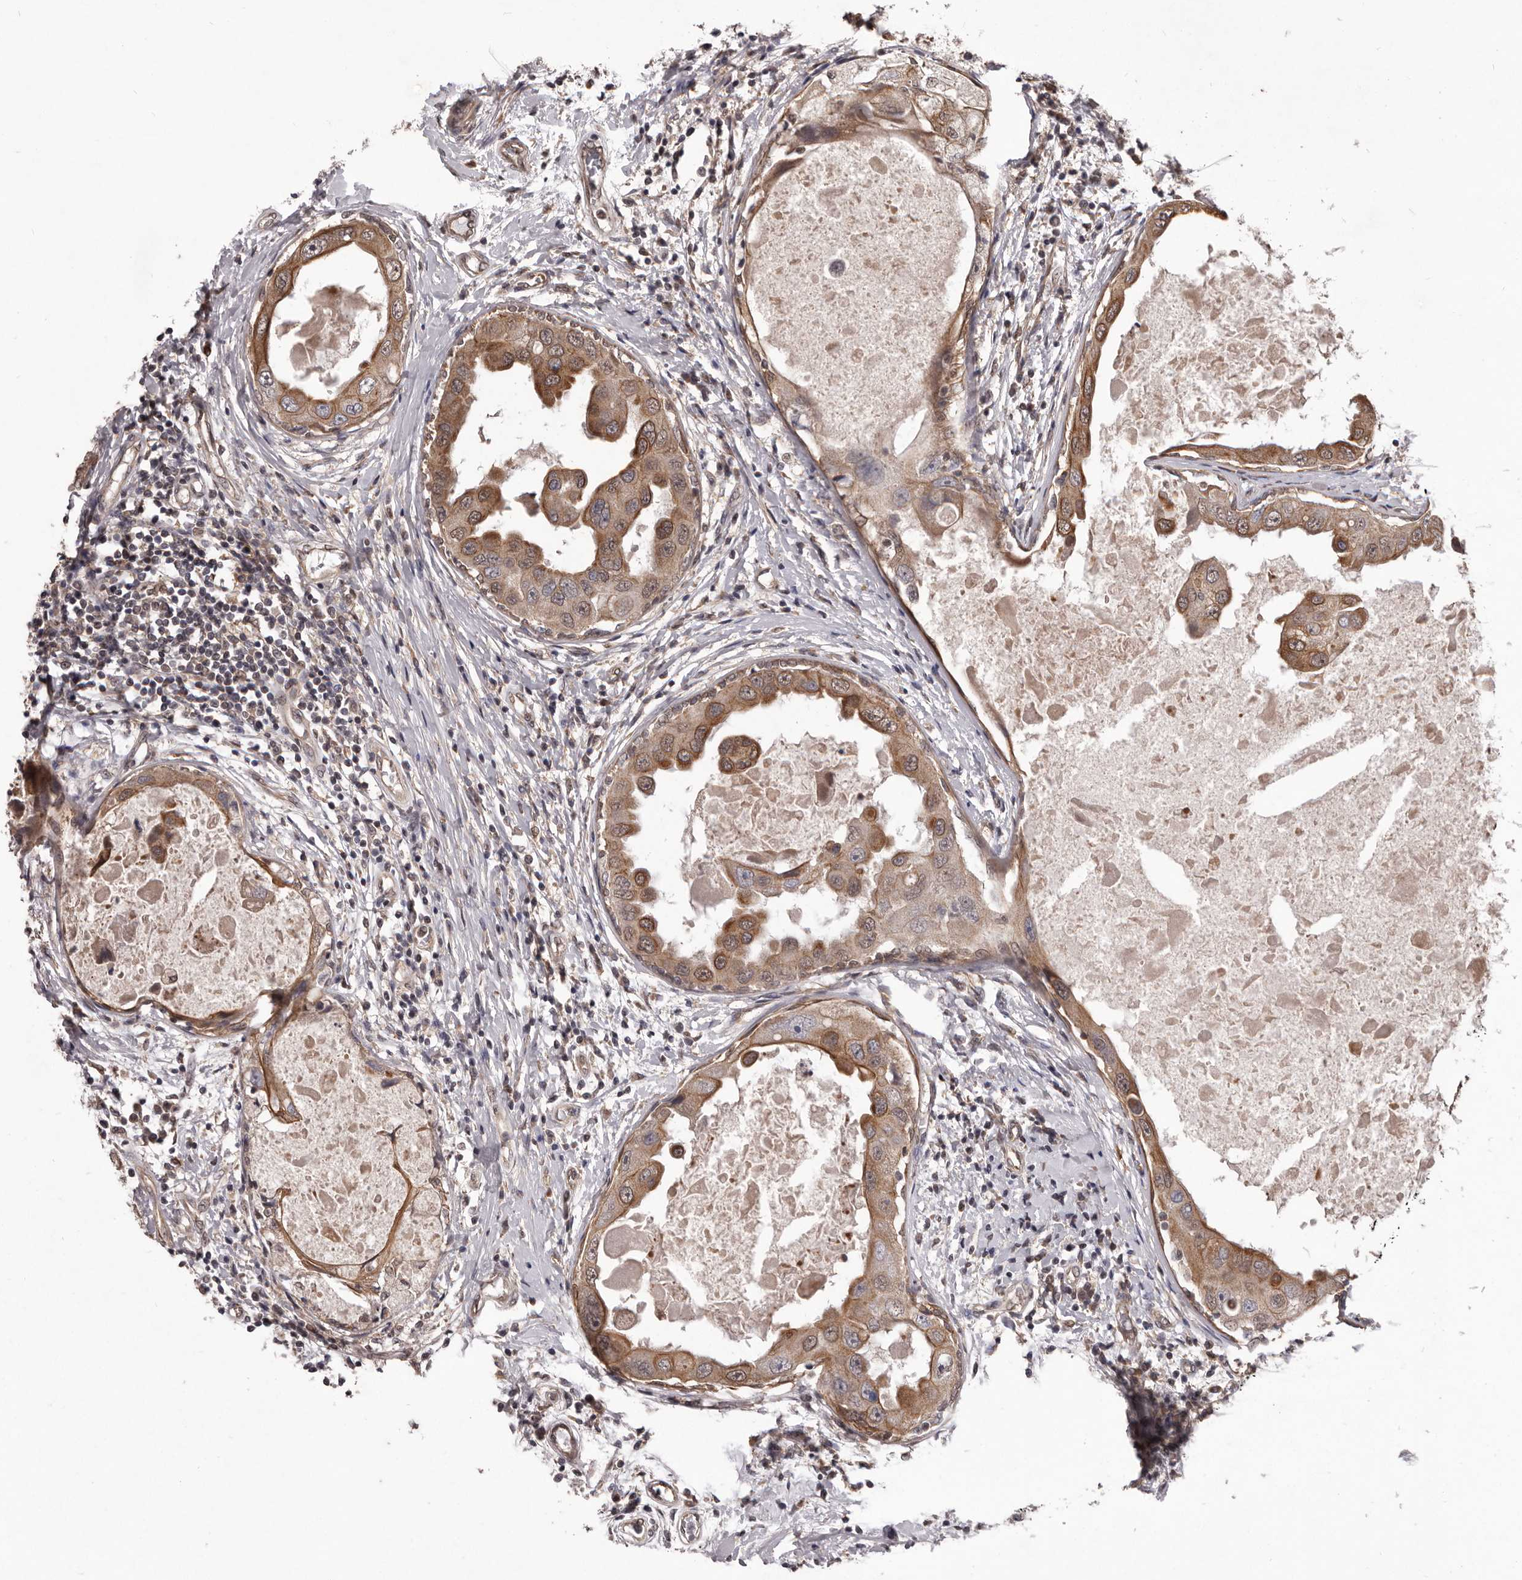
{"staining": {"intensity": "moderate", "quantity": ">75%", "location": "cytoplasmic/membranous"}, "tissue": "breast cancer", "cell_type": "Tumor cells", "image_type": "cancer", "snomed": [{"axis": "morphology", "description": "Duct carcinoma"}, {"axis": "topography", "description": "Breast"}], "caption": "Protein staining by immunohistochemistry (IHC) shows moderate cytoplasmic/membranous positivity in approximately >75% of tumor cells in breast cancer (infiltrating ductal carcinoma).", "gene": "CELF3", "patient": {"sex": "female", "age": 27}}